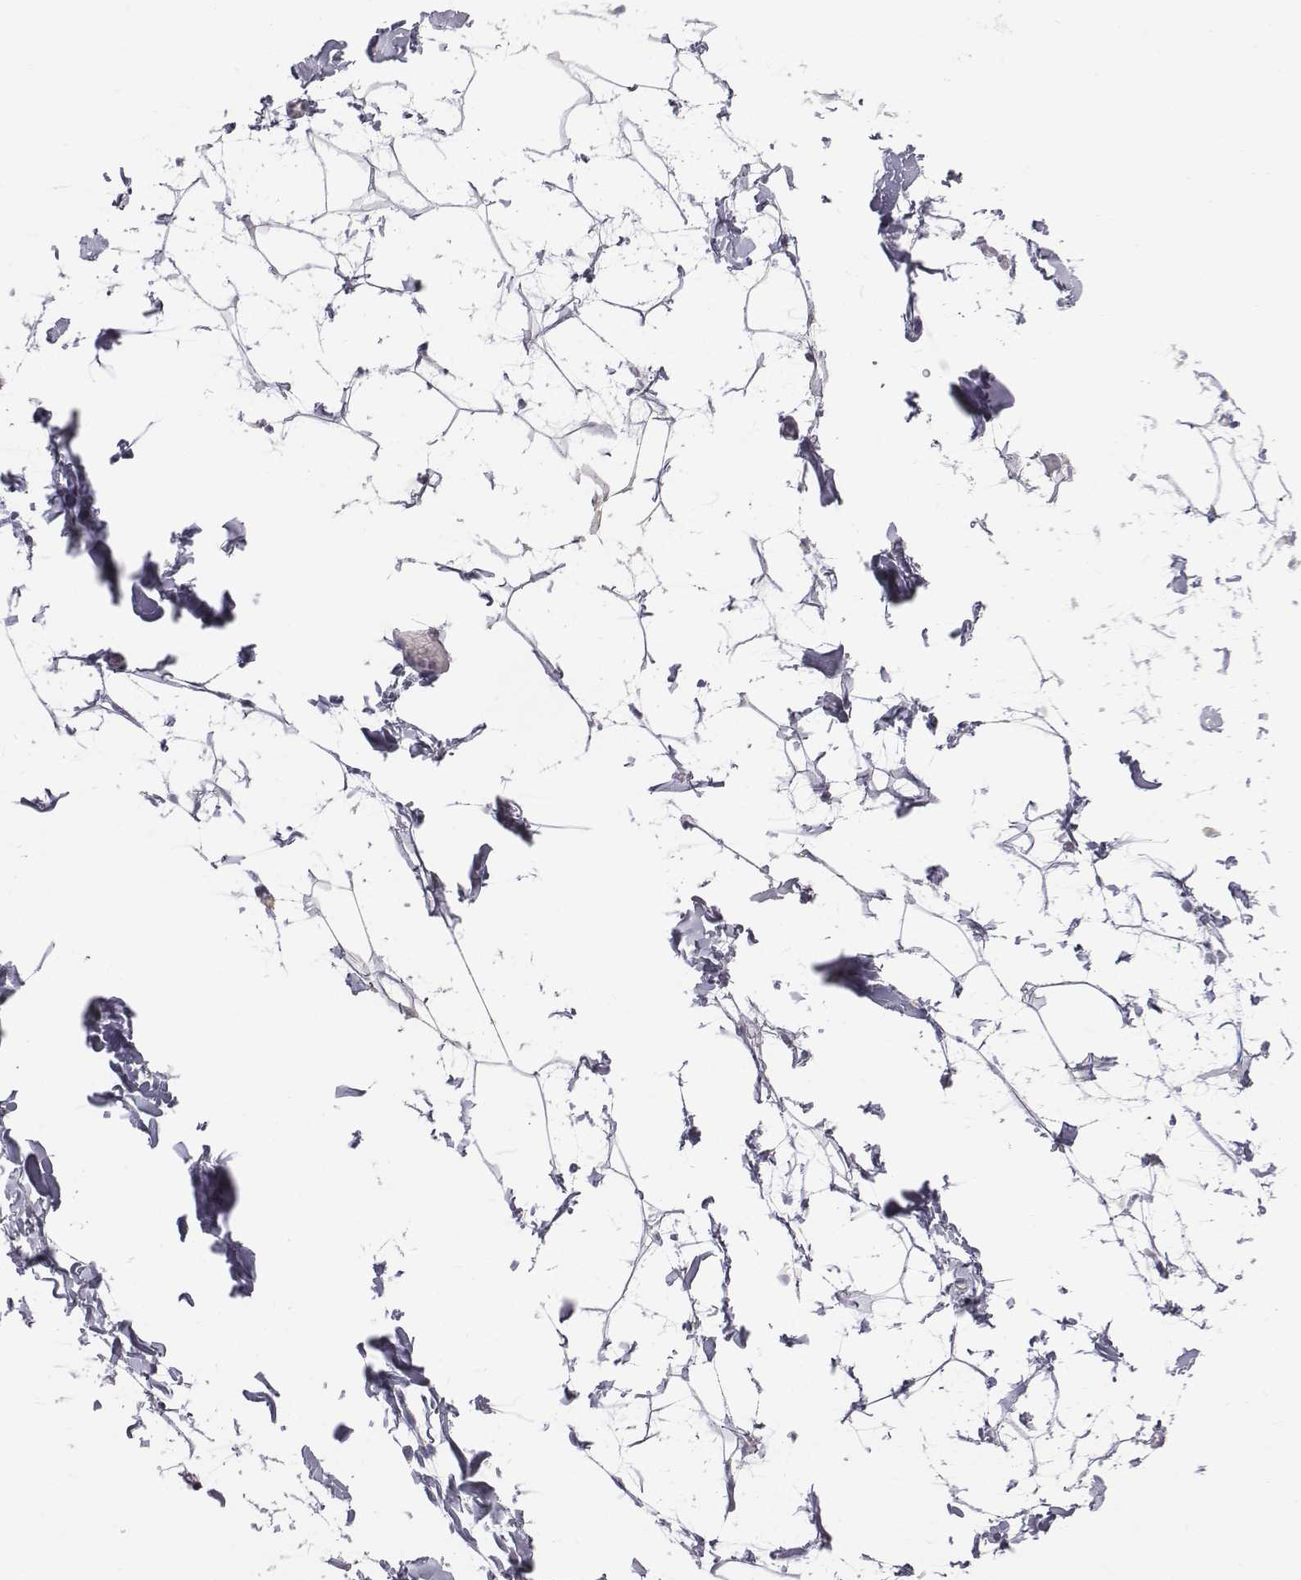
{"staining": {"intensity": "negative", "quantity": "none", "location": "none"}, "tissue": "adipose tissue", "cell_type": "Adipocytes", "image_type": "normal", "snomed": [{"axis": "morphology", "description": "Normal tissue, NOS"}, {"axis": "topography", "description": "Gallbladder"}, {"axis": "topography", "description": "Peripheral nerve tissue"}], "caption": "High magnification brightfield microscopy of normal adipose tissue stained with DAB (brown) and counterstained with hematoxylin (blue): adipocytes show no significant staining. (DAB (3,3'-diaminobenzidine) immunohistochemistry (IHC), high magnification).", "gene": "C6orf58", "patient": {"sex": "female", "age": 45}}